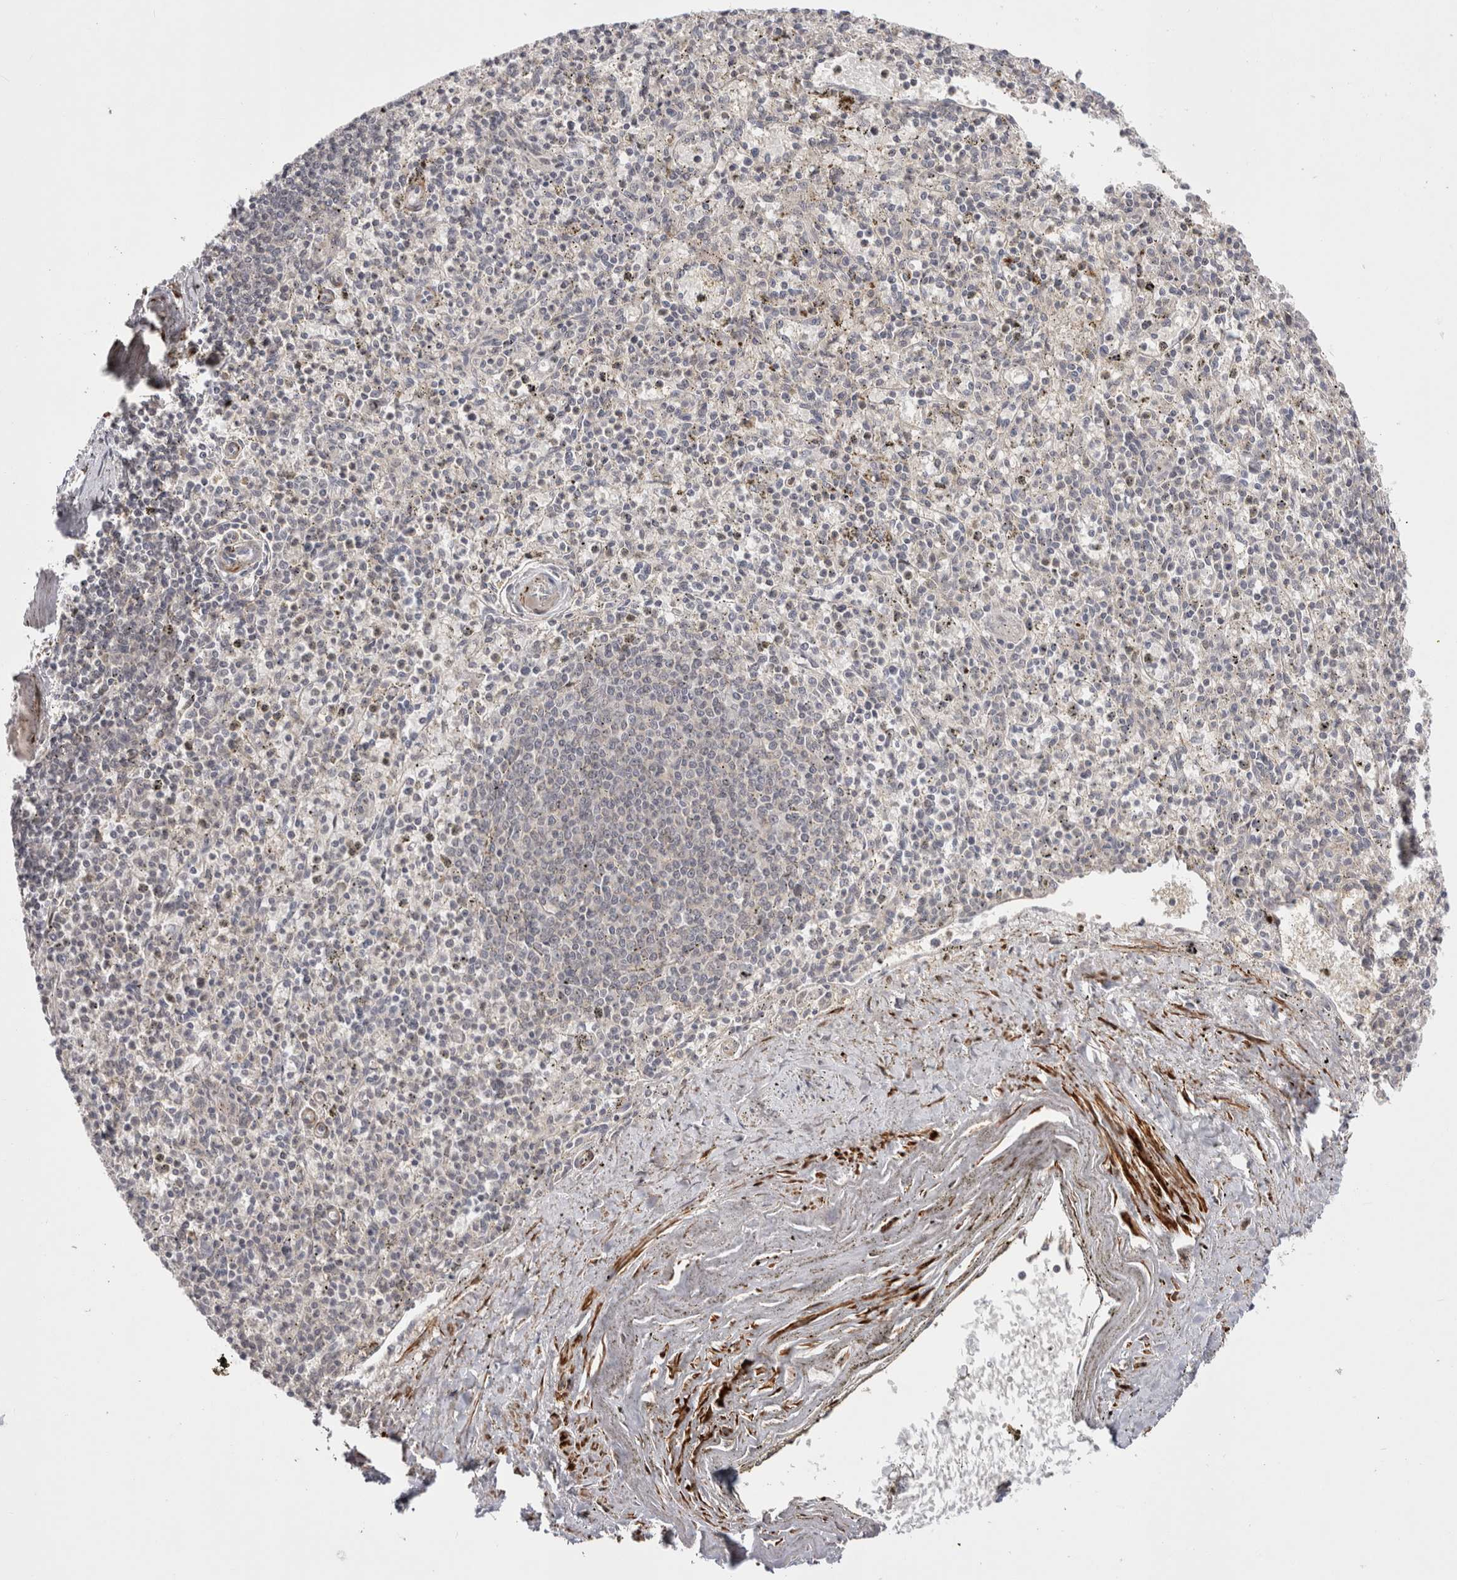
{"staining": {"intensity": "negative", "quantity": "none", "location": "none"}, "tissue": "spleen", "cell_type": "Cells in red pulp", "image_type": "normal", "snomed": [{"axis": "morphology", "description": "Normal tissue, NOS"}, {"axis": "topography", "description": "Spleen"}], "caption": "Unremarkable spleen was stained to show a protein in brown. There is no significant staining in cells in red pulp.", "gene": "ZNF318", "patient": {"sex": "male", "age": 72}}